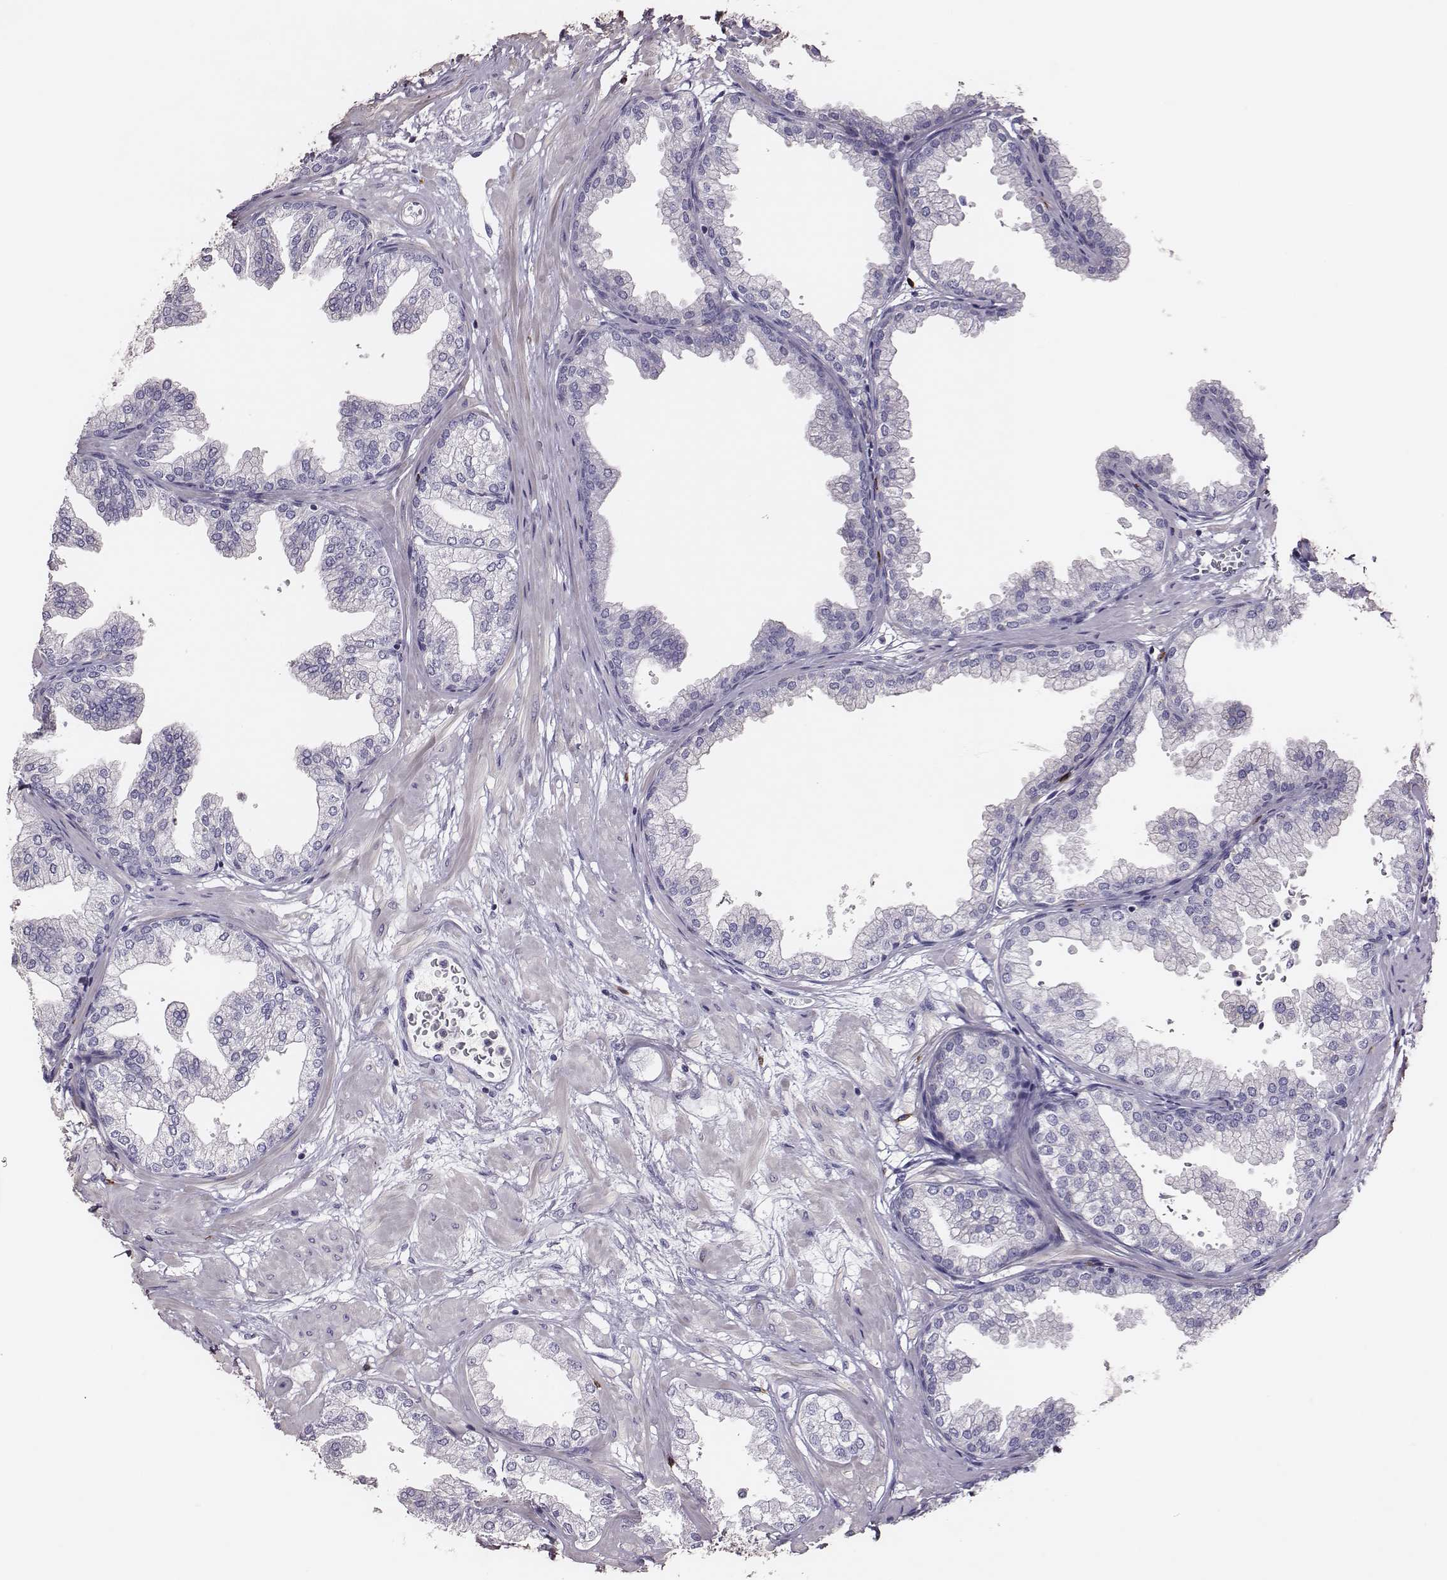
{"staining": {"intensity": "negative", "quantity": "none", "location": "none"}, "tissue": "prostate", "cell_type": "Glandular cells", "image_type": "normal", "snomed": [{"axis": "morphology", "description": "Normal tissue, NOS"}, {"axis": "topography", "description": "Prostate"}], "caption": "DAB immunohistochemical staining of unremarkable prostate shows no significant staining in glandular cells. The staining was performed using DAB (3,3'-diaminobenzidine) to visualize the protein expression in brown, while the nuclei were stained in blue with hematoxylin (Magnification: 20x).", "gene": "P2RY10", "patient": {"sex": "male", "age": 37}}